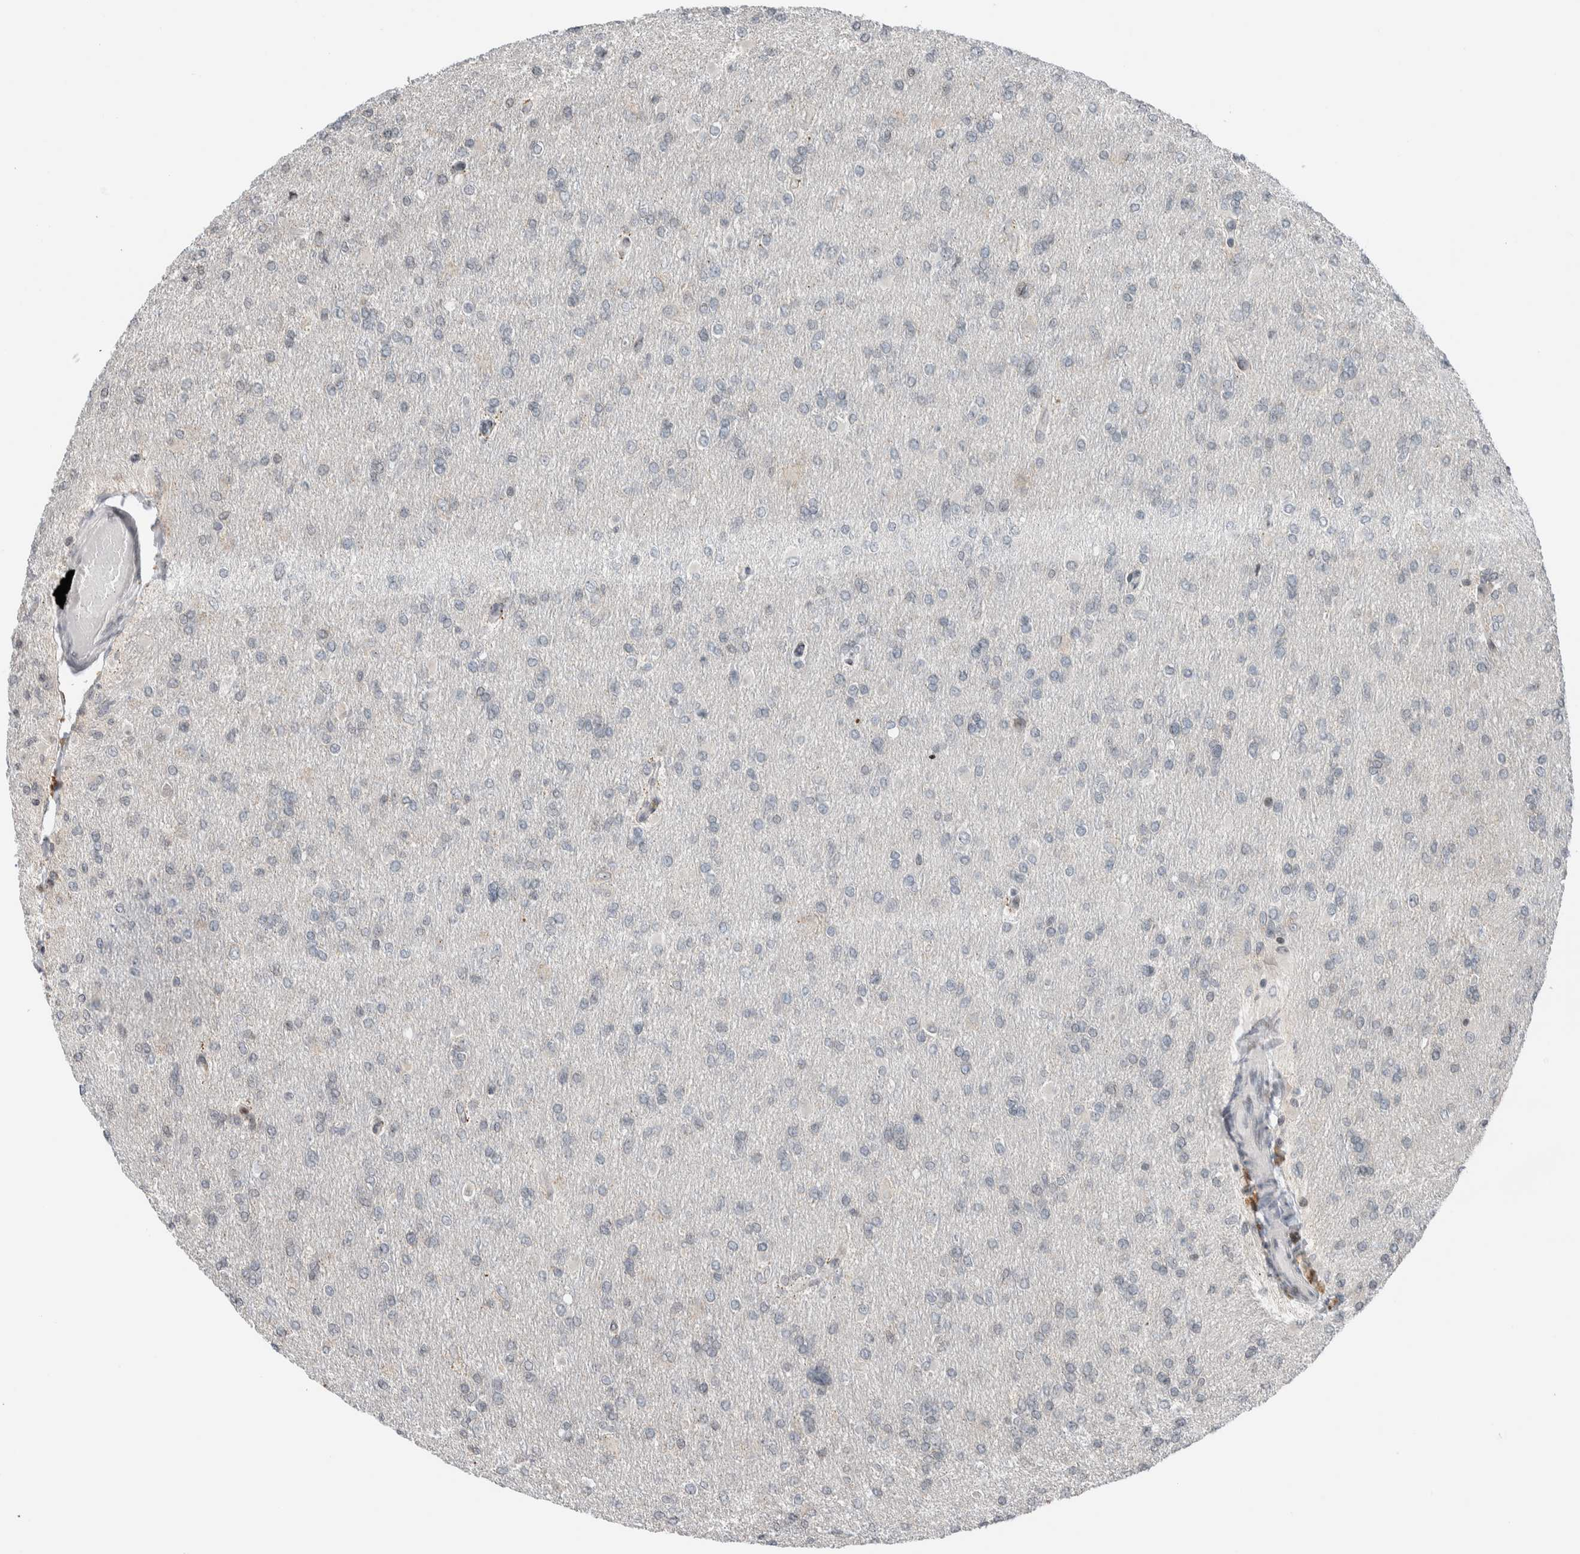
{"staining": {"intensity": "negative", "quantity": "none", "location": "none"}, "tissue": "glioma", "cell_type": "Tumor cells", "image_type": "cancer", "snomed": [{"axis": "morphology", "description": "Glioma, malignant, High grade"}, {"axis": "topography", "description": "Cerebral cortex"}], "caption": "Immunohistochemistry (IHC) micrograph of neoplastic tissue: malignant high-grade glioma stained with DAB reveals no significant protein positivity in tumor cells.", "gene": "NPLOC4", "patient": {"sex": "female", "age": 36}}